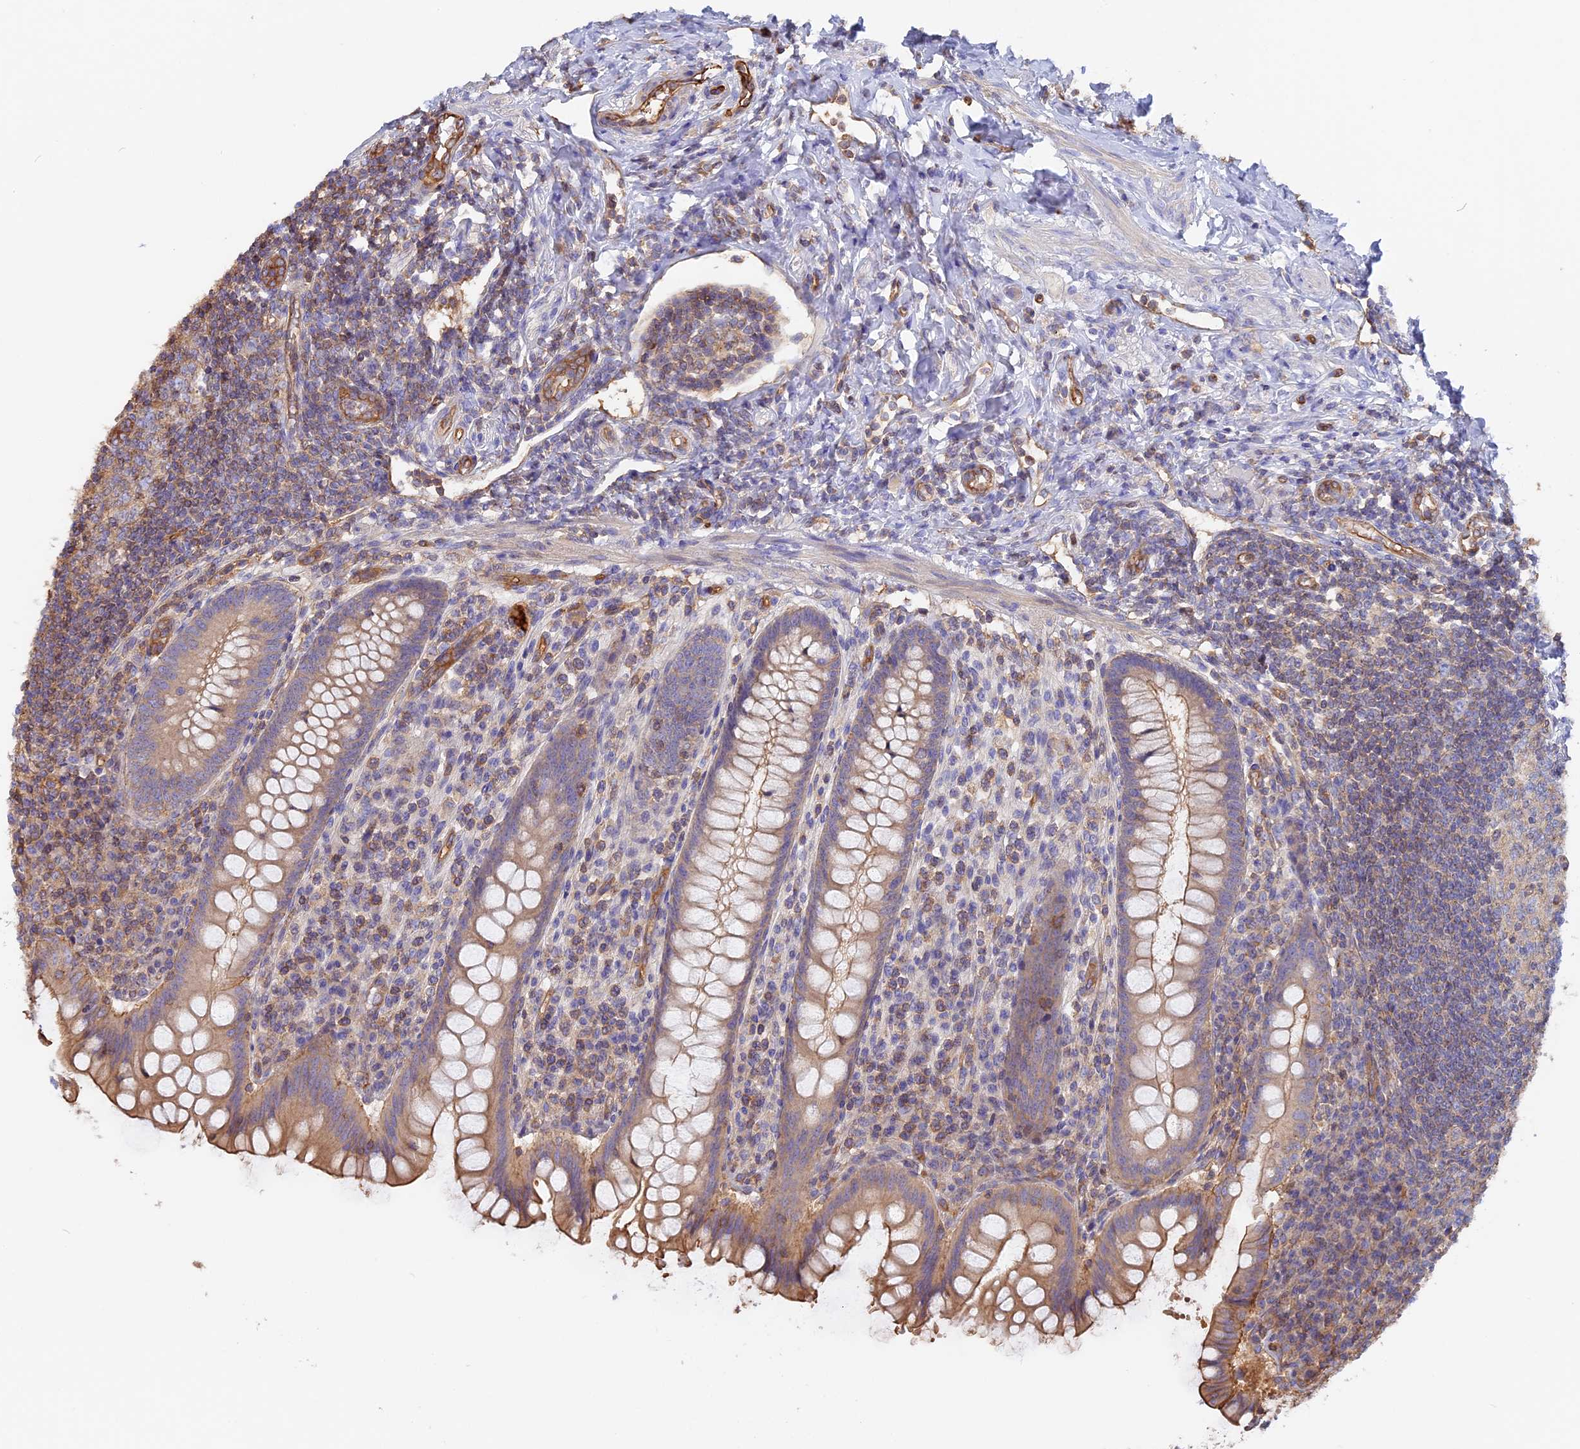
{"staining": {"intensity": "moderate", "quantity": ">75%", "location": "cytoplasmic/membranous"}, "tissue": "appendix", "cell_type": "Glandular cells", "image_type": "normal", "snomed": [{"axis": "morphology", "description": "Normal tissue, NOS"}, {"axis": "topography", "description": "Appendix"}], "caption": "A photomicrograph of appendix stained for a protein shows moderate cytoplasmic/membranous brown staining in glandular cells.", "gene": "VPS18", "patient": {"sex": "female", "age": 33}}